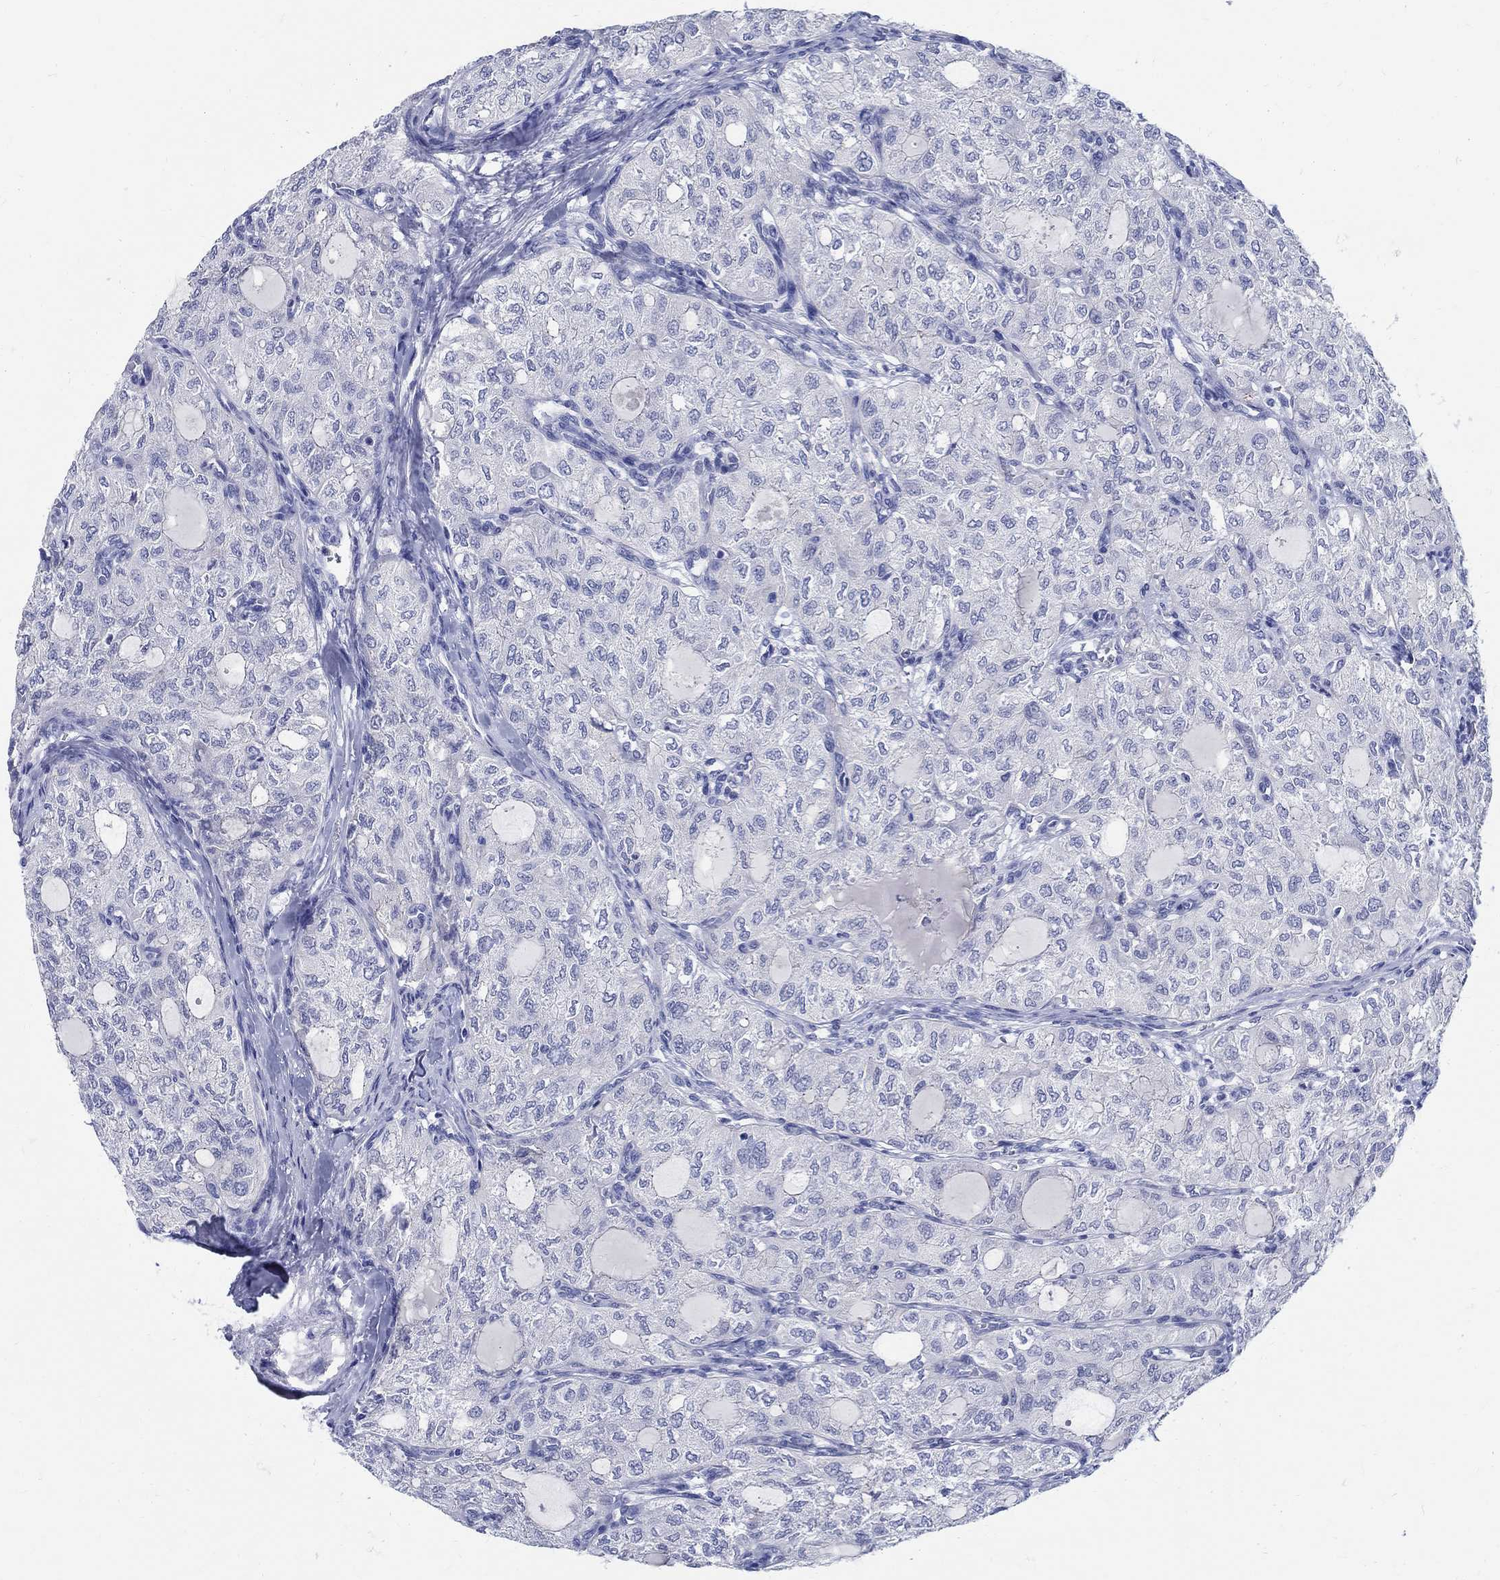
{"staining": {"intensity": "negative", "quantity": "none", "location": "none"}, "tissue": "thyroid cancer", "cell_type": "Tumor cells", "image_type": "cancer", "snomed": [{"axis": "morphology", "description": "Follicular adenoma carcinoma, NOS"}, {"axis": "topography", "description": "Thyroid gland"}], "caption": "DAB immunohistochemical staining of human thyroid follicular adenoma carcinoma demonstrates no significant expression in tumor cells.", "gene": "SOX2", "patient": {"sex": "male", "age": 75}}